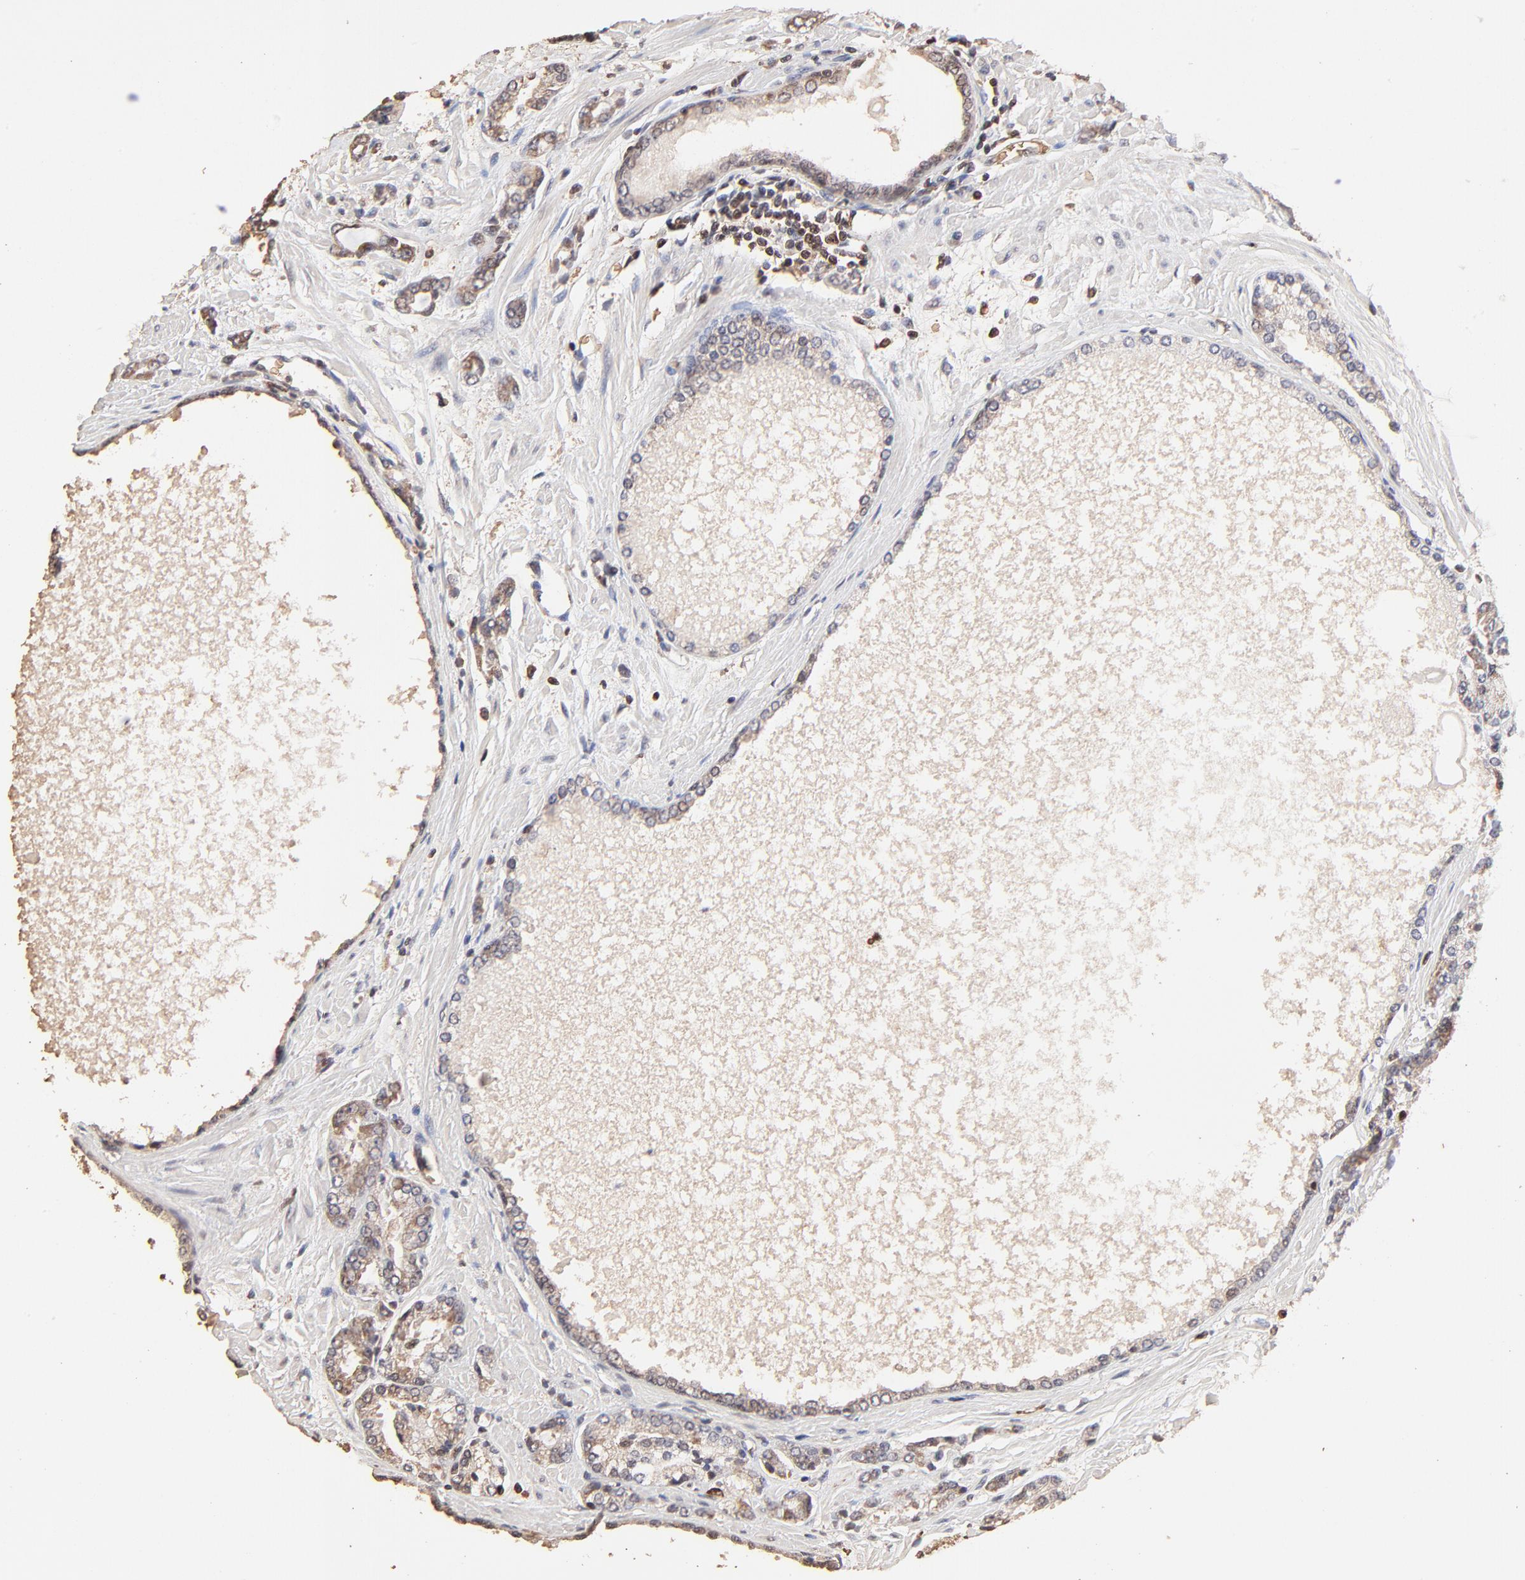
{"staining": {"intensity": "weak", "quantity": "25%-75%", "location": "cytoplasmic/membranous"}, "tissue": "prostate cancer", "cell_type": "Tumor cells", "image_type": "cancer", "snomed": [{"axis": "morphology", "description": "Adenocarcinoma, High grade"}, {"axis": "topography", "description": "Prostate"}], "caption": "Immunohistochemistry (IHC) of prostate cancer shows low levels of weak cytoplasmic/membranous positivity in approximately 25%-75% of tumor cells.", "gene": "CASP1", "patient": {"sex": "male", "age": 71}}